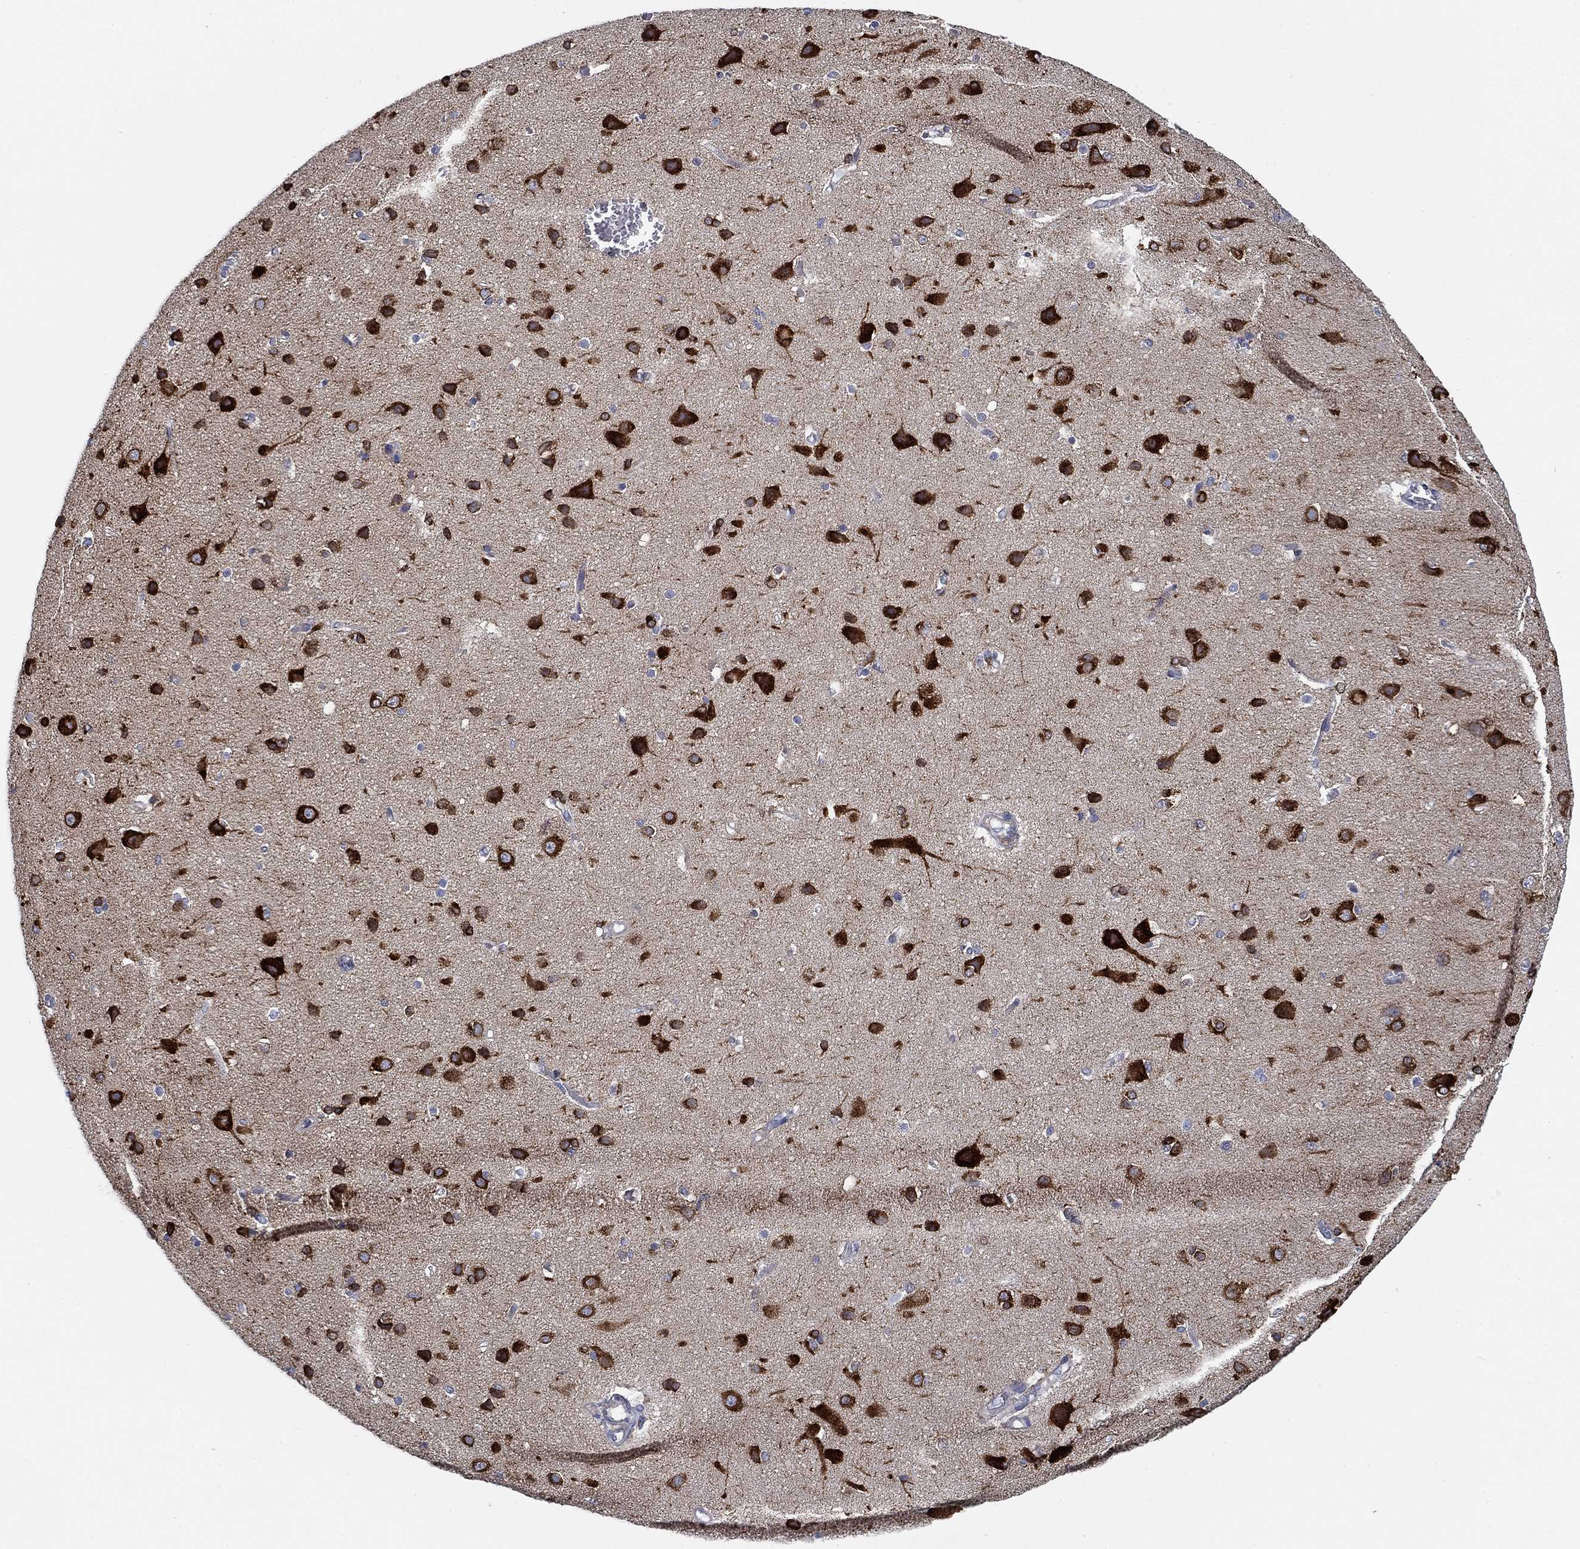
{"staining": {"intensity": "negative", "quantity": "none", "location": "none"}, "tissue": "cerebral cortex", "cell_type": "Endothelial cells", "image_type": "normal", "snomed": [{"axis": "morphology", "description": "Normal tissue, NOS"}, {"axis": "topography", "description": "Cerebral cortex"}], "caption": "Immunohistochemical staining of normal cerebral cortex demonstrates no significant expression in endothelial cells. (Immunohistochemistry (ihc), brightfield microscopy, high magnification).", "gene": "NACAD", "patient": {"sex": "male", "age": 37}}